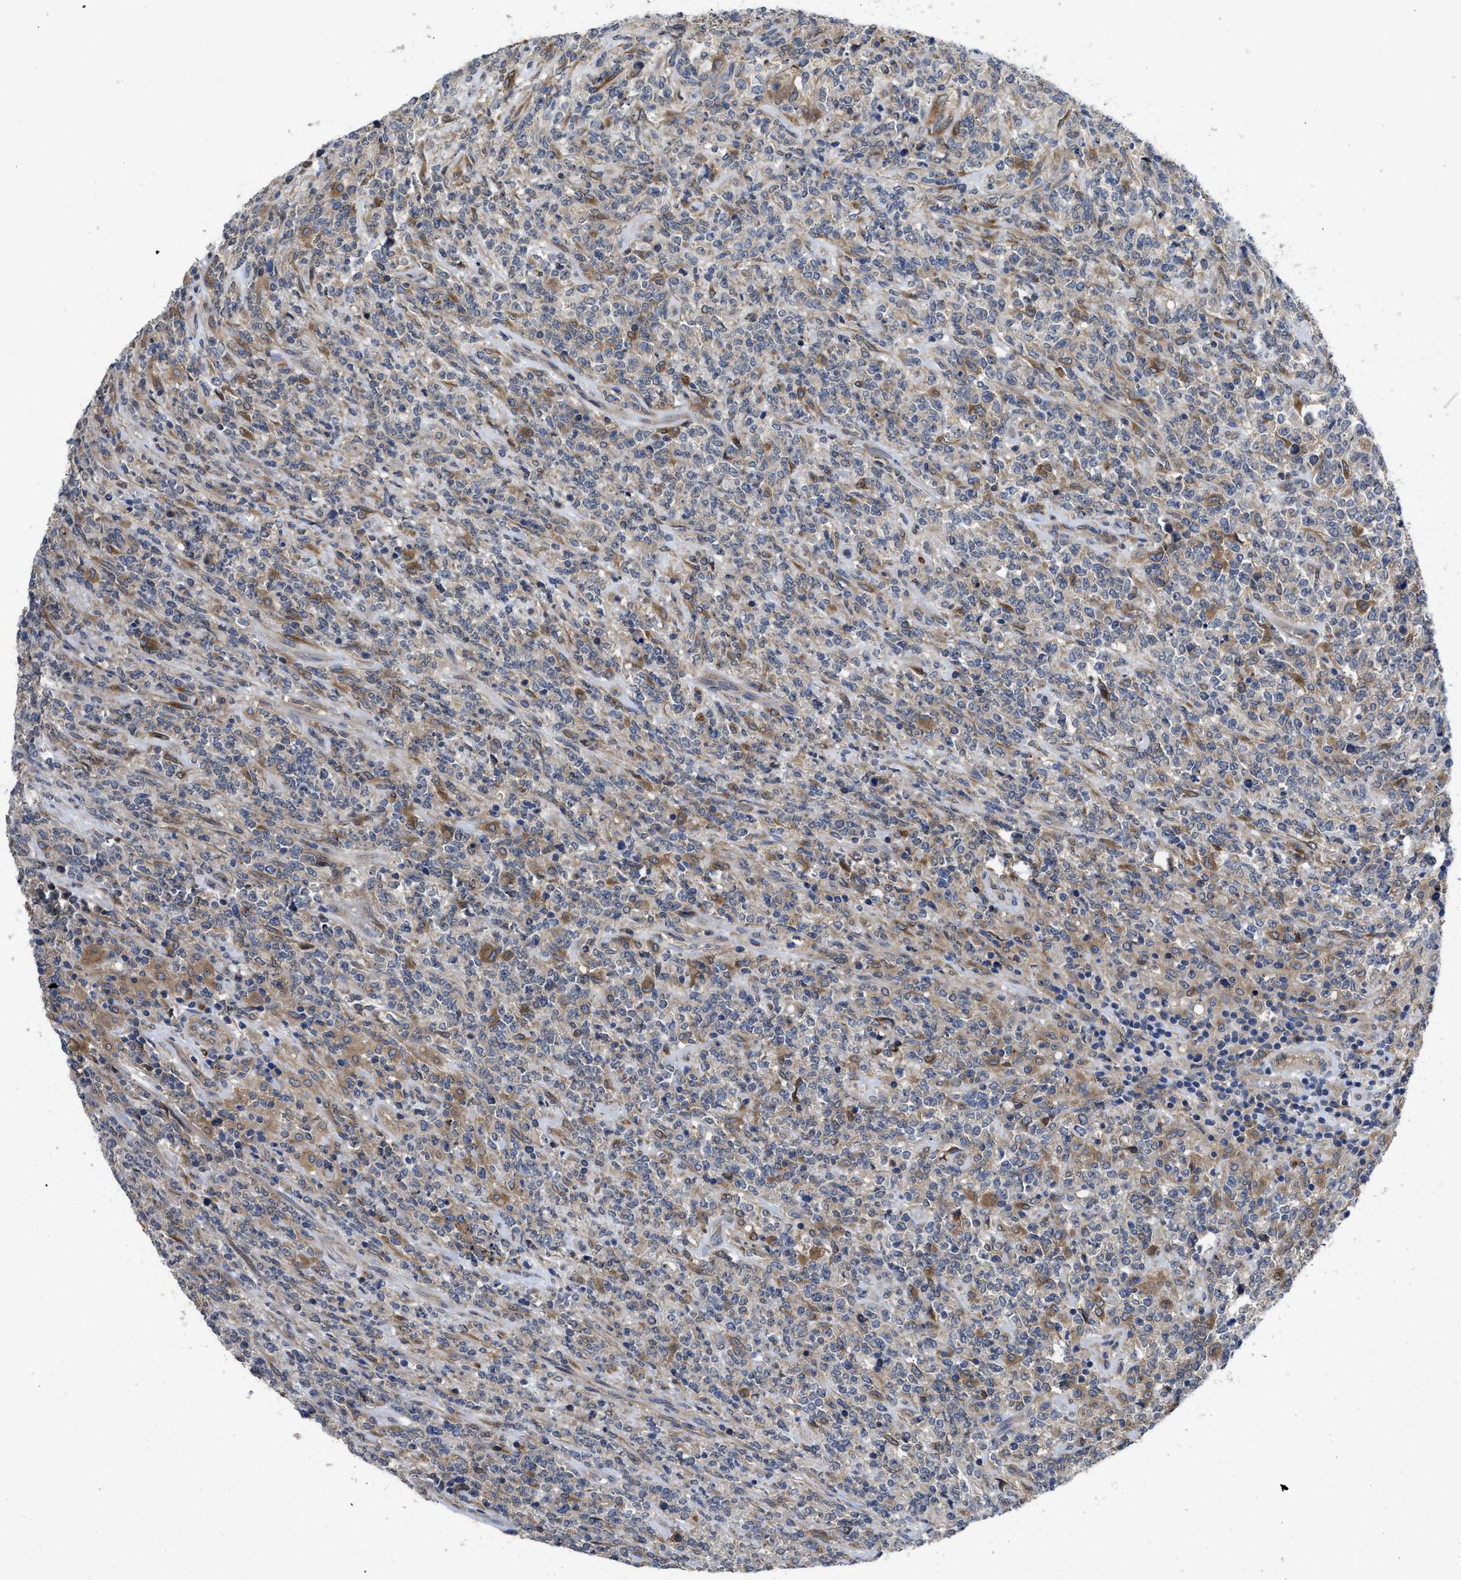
{"staining": {"intensity": "weak", "quantity": "<25%", "location": "cytoplasmic/membranous"}, "tissue": "lymphoma", "cell_type": "Tumor cells", "image_type": "cancer", "snomed": [{"axis": "morphology", "description": "Malignant lymphoma, non-Hodgkin's type, High grade"}, {"axis": "topography", "description": "Soft tissue"}], "caption": "High-grade malignant lymphoma, non-Hodgkin's type was stained to show a protein in brown. There is no significant expression in tumor cells.", "gene": "PKD2", "patient": {"sex": "male", "age": 18}}